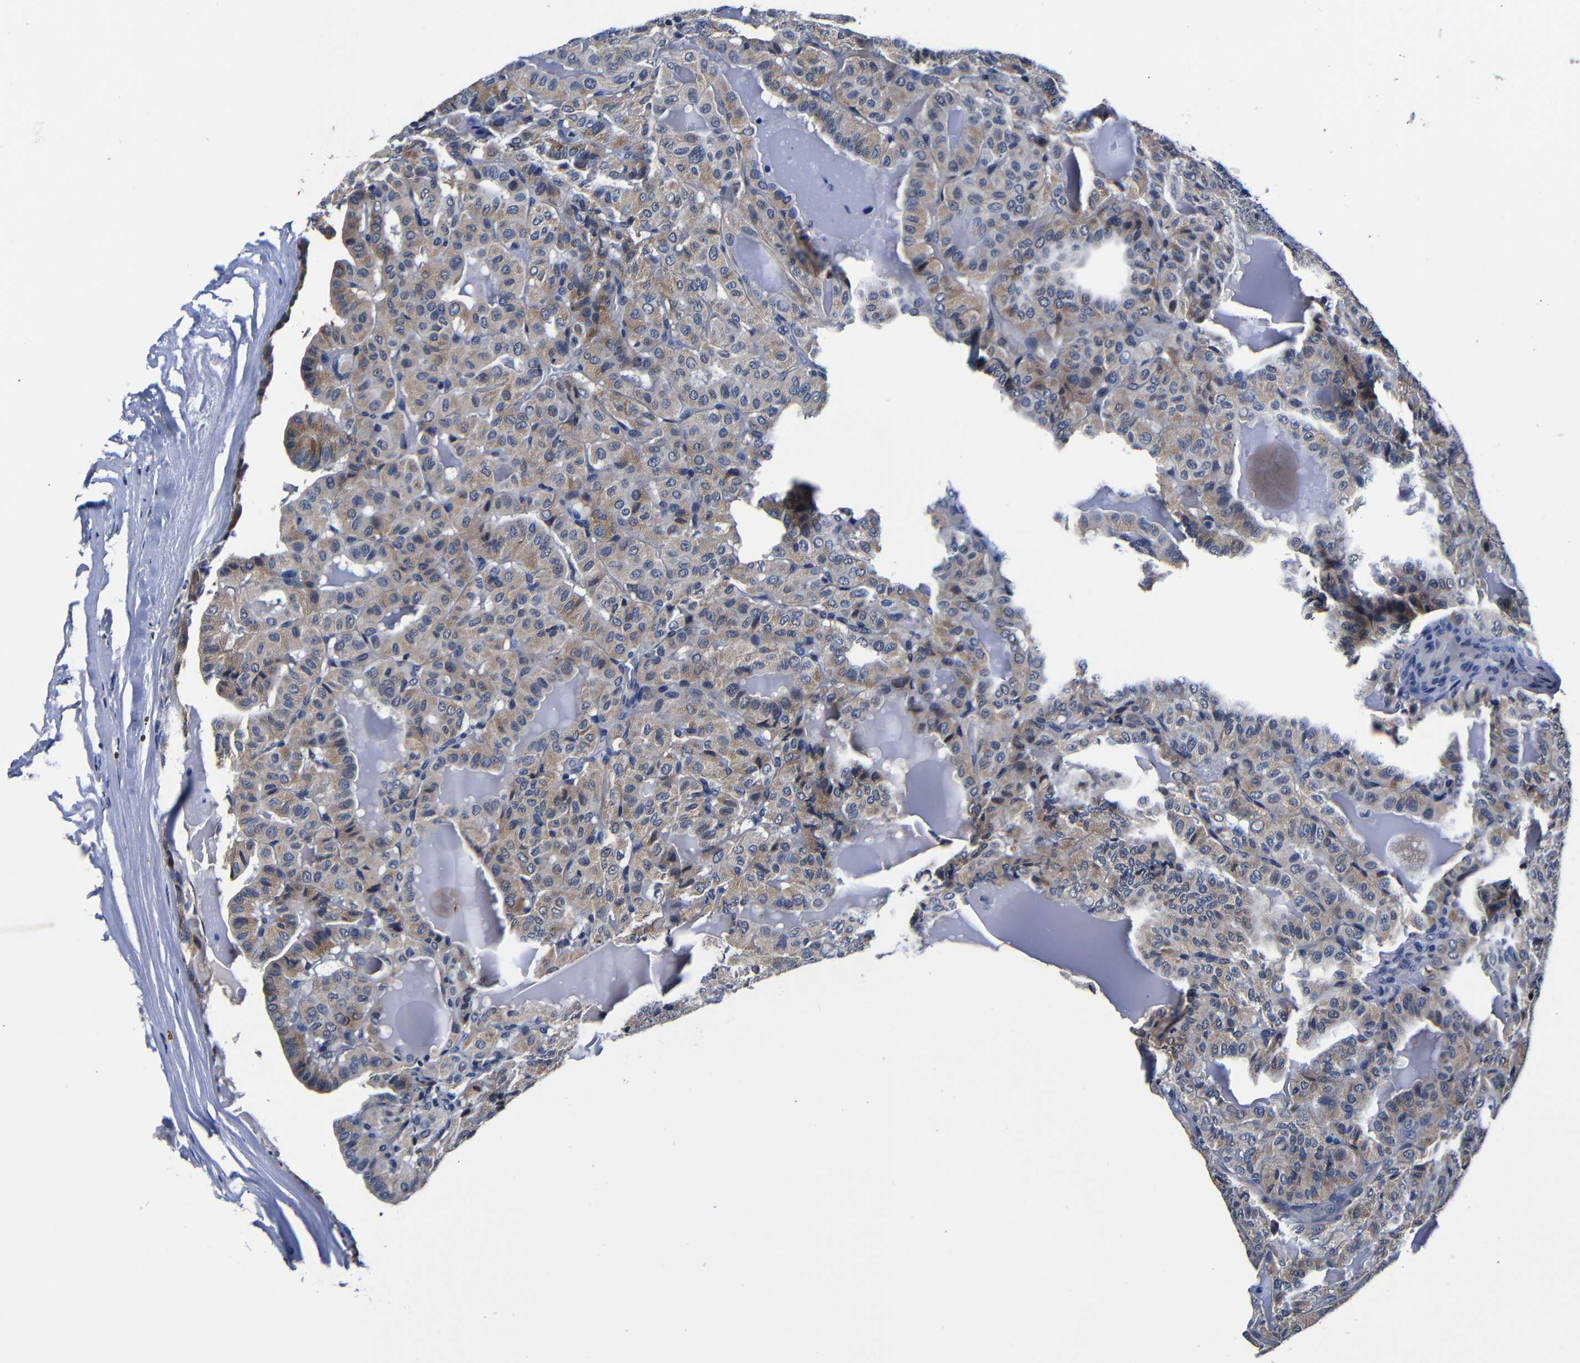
{"staining": {"intensity": "moderate", "quantity": ">75%", "location": "cytoplasmic/membranous"}, "tissue": "thyroid cancer", "cell_type": "Tumor cells", "image_type": "cancer", "snomed": [{"axis": "morphology", "description": "Papillary adenocarcinoma, NOS"}, {"axis": "topography", "description": "Thyroid gland"}], "caption": "Moderate cytoplasmic/membranous positivity is seen in about >75% of tumor cells in thyroid cancer.", "gene": "DEPP1", "patient": {"sex": "male", "age": 77}}